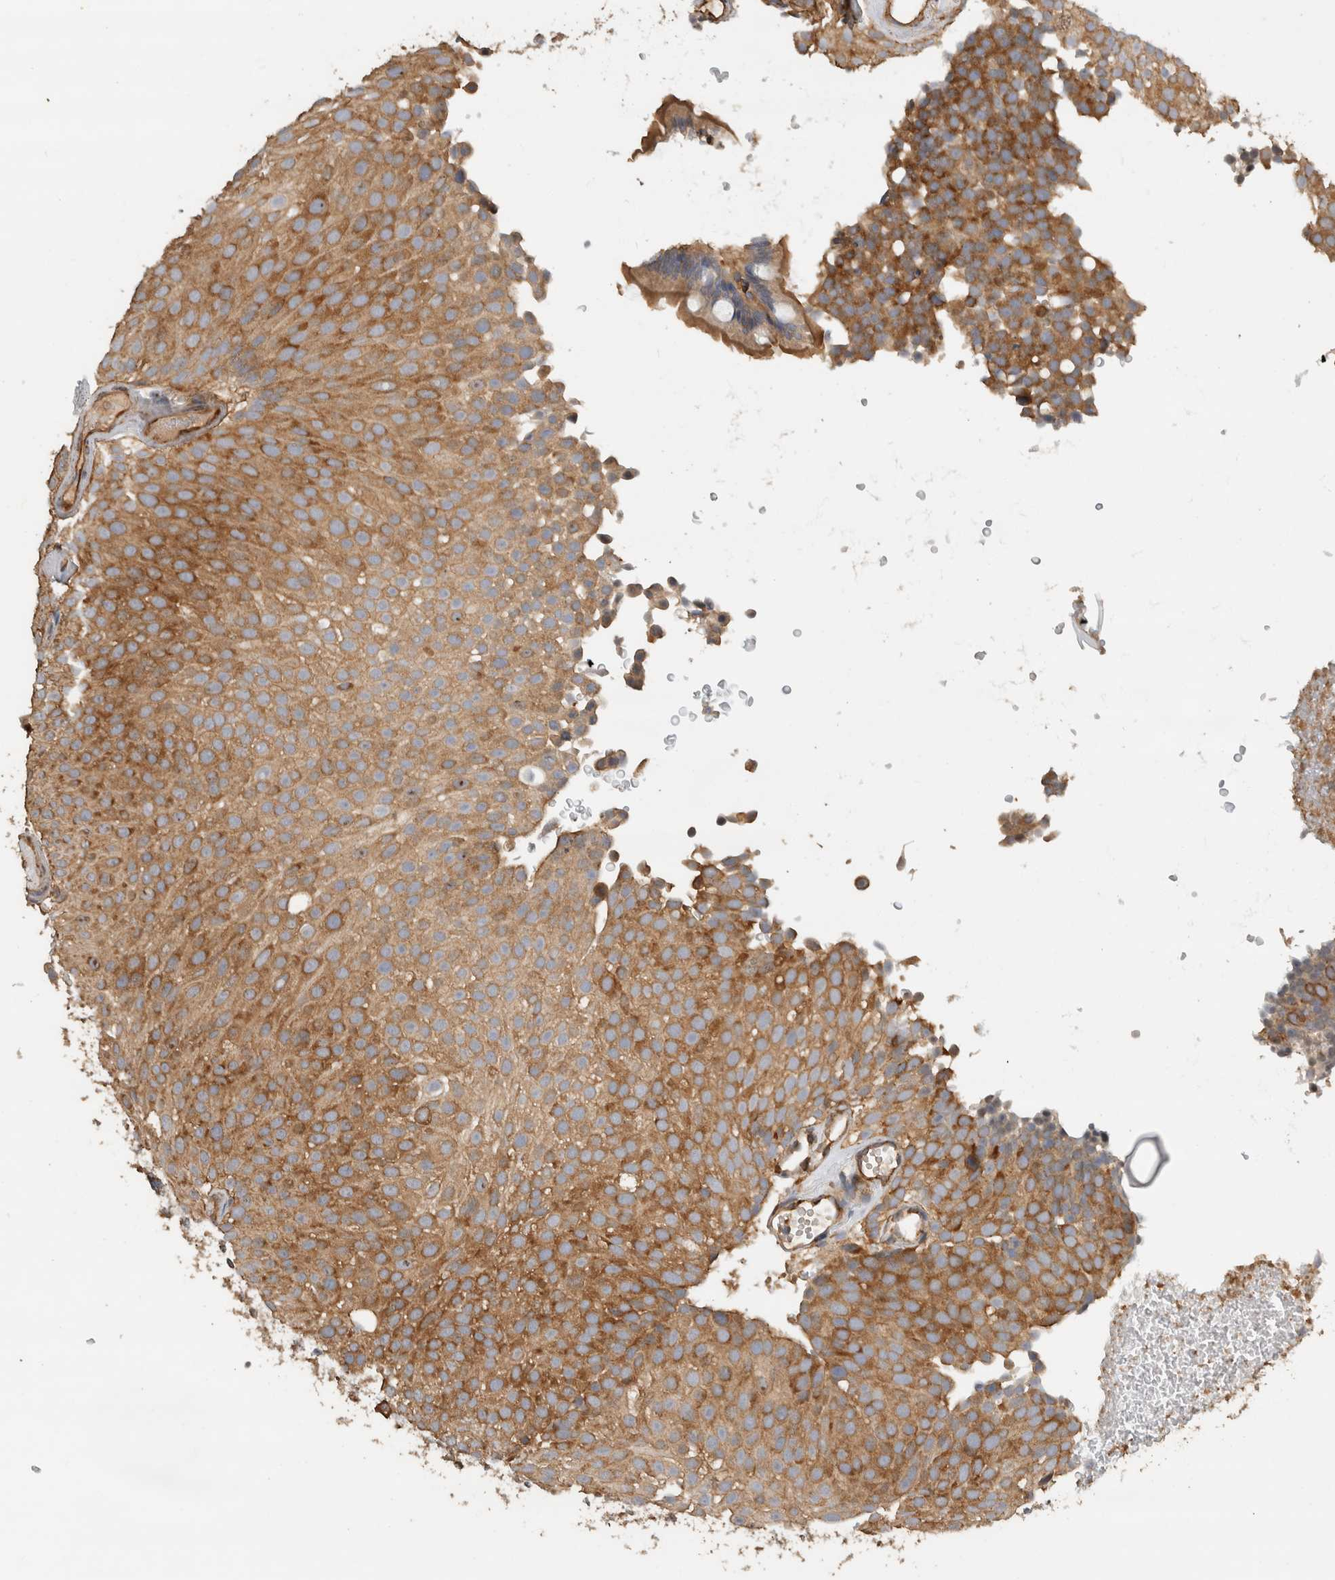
{"staining": {"intensity": "strong", "quantity": ">75%", "location": "cytoplasmic/membranous"}, "tissue": "urothelial cancer", "cell_type": "Tumor cells", "image_type": "cancer", "snomed": [{"axis": "morphology", "description": "Urothelial carcinoma, Low grade"}, {"axis": "topography", "description": "Urinary bladder"}], "caption": "IHC of urothelial carcinoma (low-grade) exhibits high levels of strong cytoplasmic/membranous positivity in approximately >75% of tumor cells. The staining was performed using DAB (3,3'-diaminobenzidine) to visualize the protein expression in brown, while the nuclei were stained in blue with hematoxylin (Magnification: 20x).", "gene": "EIF4G3", "patient": {"sex": "male", "age": 78}}